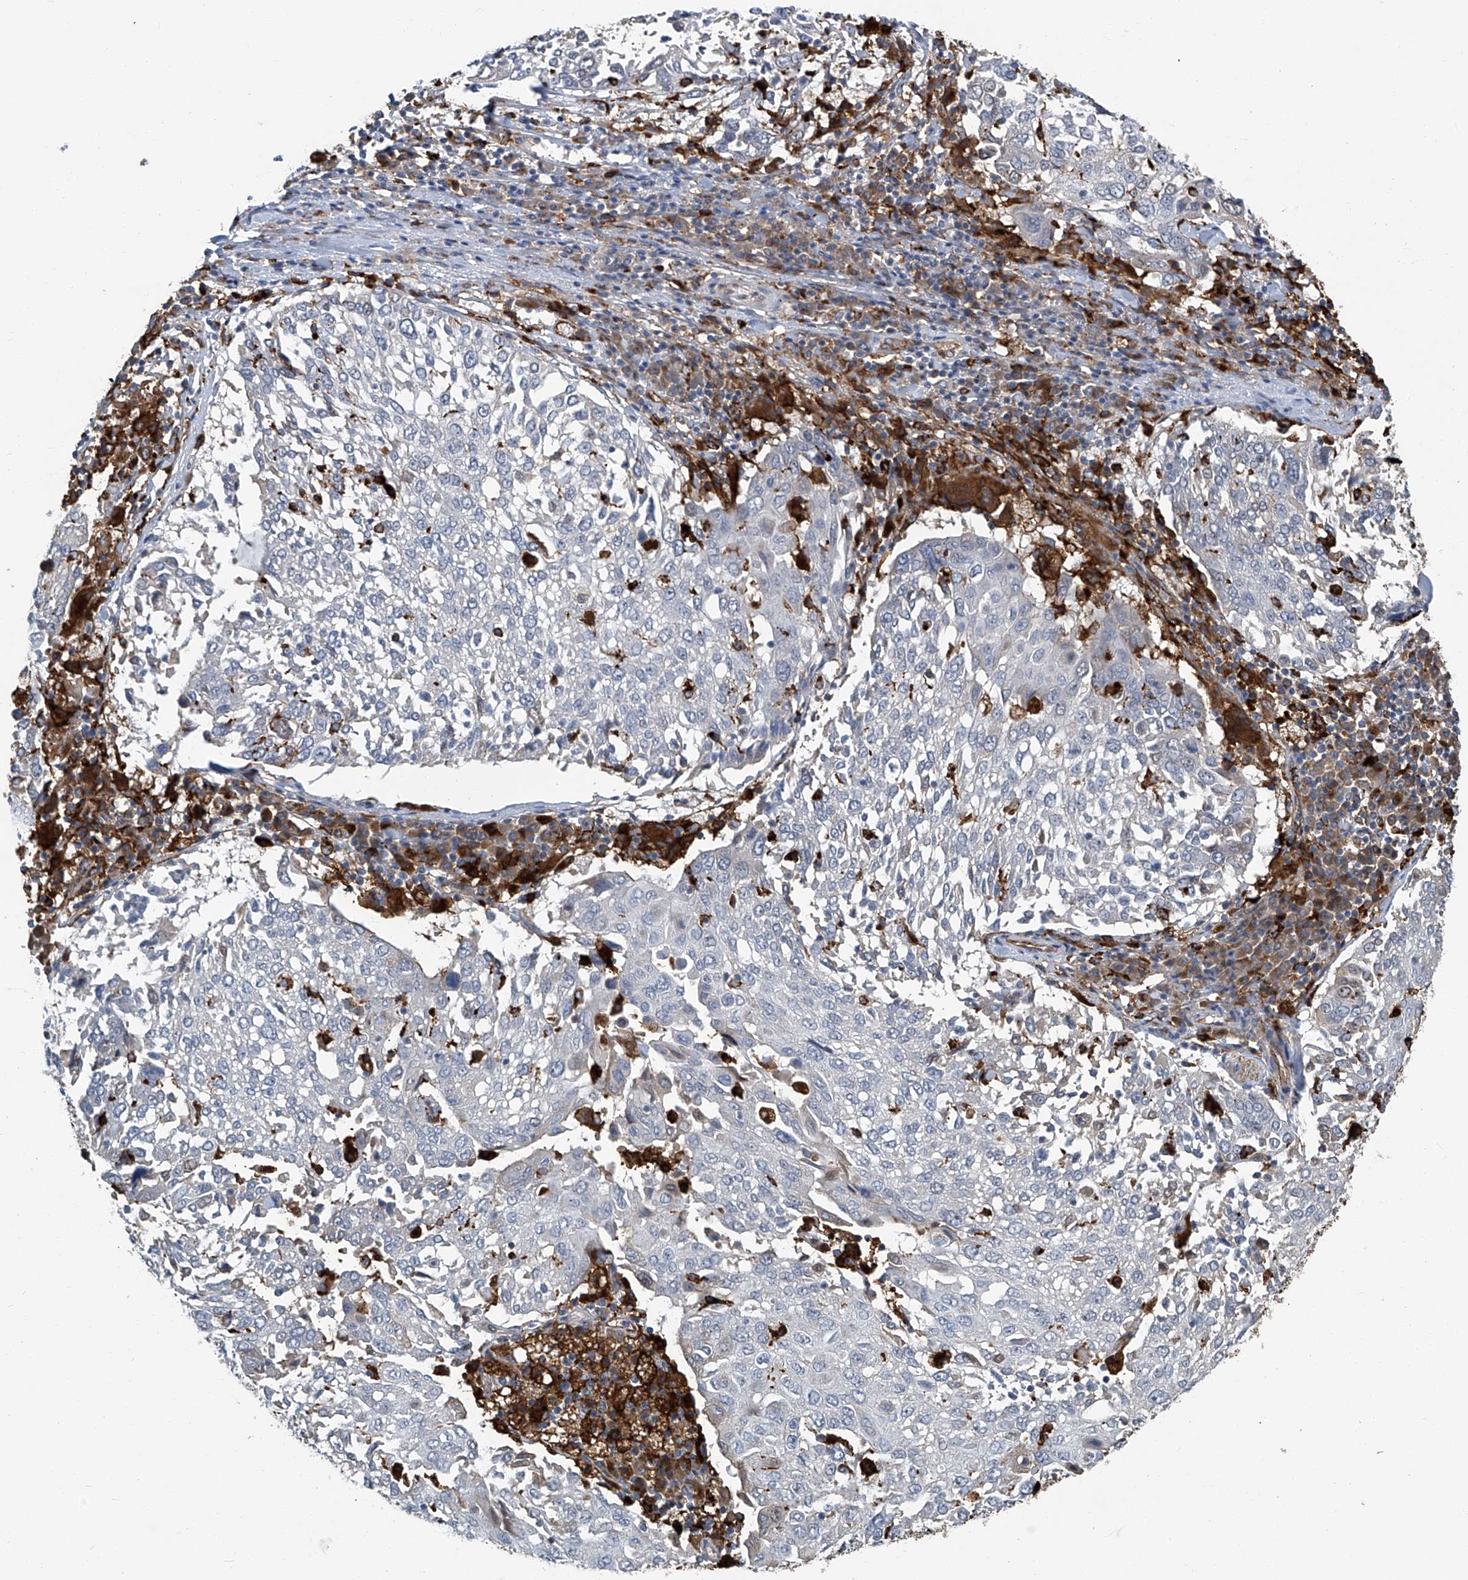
{"staining": {"intensity": "negative", "quantity": "none", "location": "none"}, "tissue": "lung cancer", "cell_type": "Tumor cells", "image_type": "cancer", "snomed": [{"axis": "morphology", "description": "Squamous cell carcinoma, NOS"}, {"axis": "topography", "description": "Lung"}], "caption": "There is no significant staining in tumor cells of squamous cell carcinoma (lung). (Immunohistochemistry, brightfield microscopy, high magnification).", "gene": "FAM167A", "patient": {"sex": "male", "age": 65}}